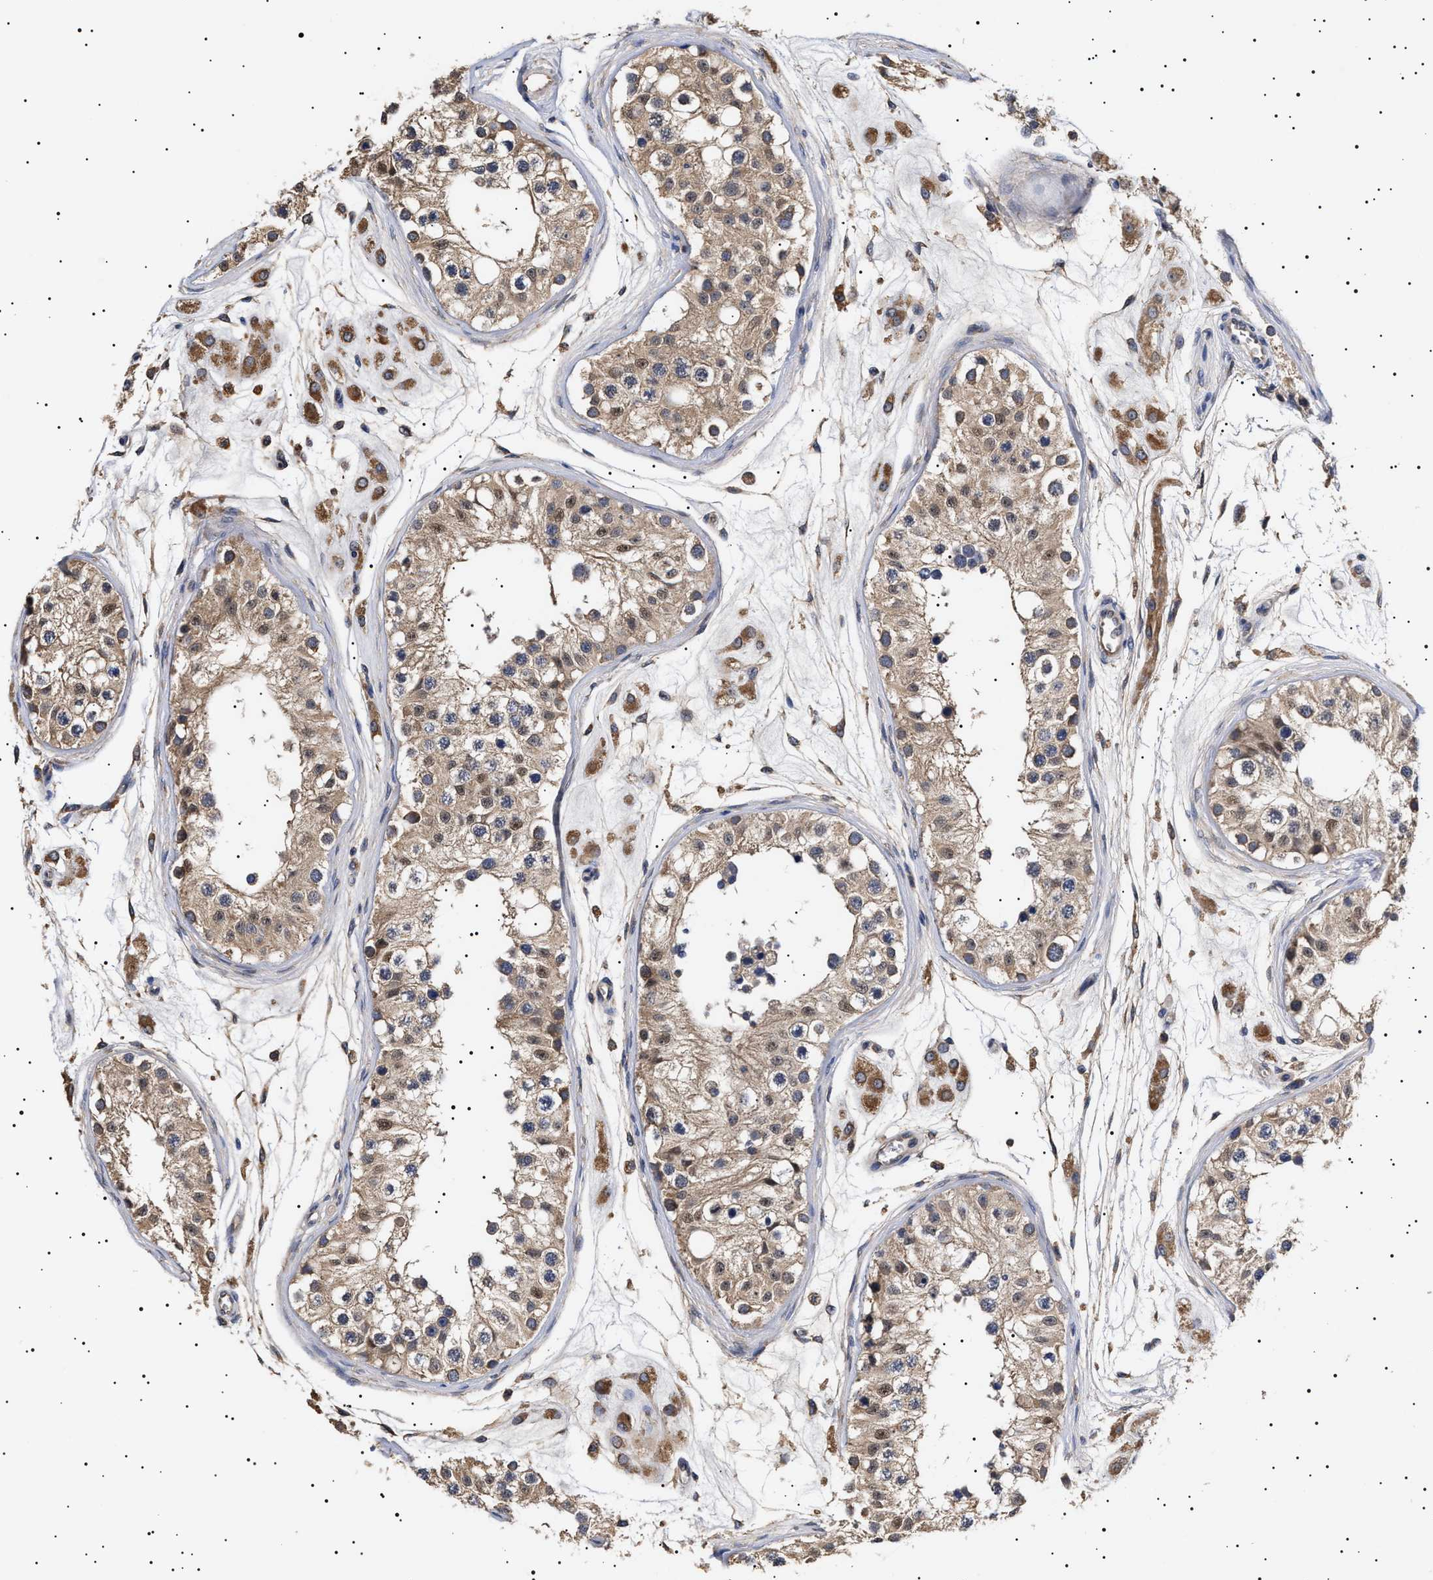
{"staining": {"intensity": "moderate", "quantity": ">75%", "location": "cytoplasmic/membranous,nuclear"}, "tissue": "testis", "cell_type": "Cells in seminiferous ducts", "image_type": "normal", "snomed": [{"axis": "morphology", "description": "Normal tissue, NOS"}, {"axis": "morphology", "description": "Adenocarcinoma, metastatic, NOS"}, {"axis": "topography", "description": "Testis"}], "caption": "This histopathology image reveals immunohistochemistry (IHC) staining of unremarkable human testis, with medium moderate cytoplasmic/membranous,nuclear expression in about >75% of cells in seminiferous ducts.", "gene": "KRBA1", "patient": {"sex": "male", "age": 26}}